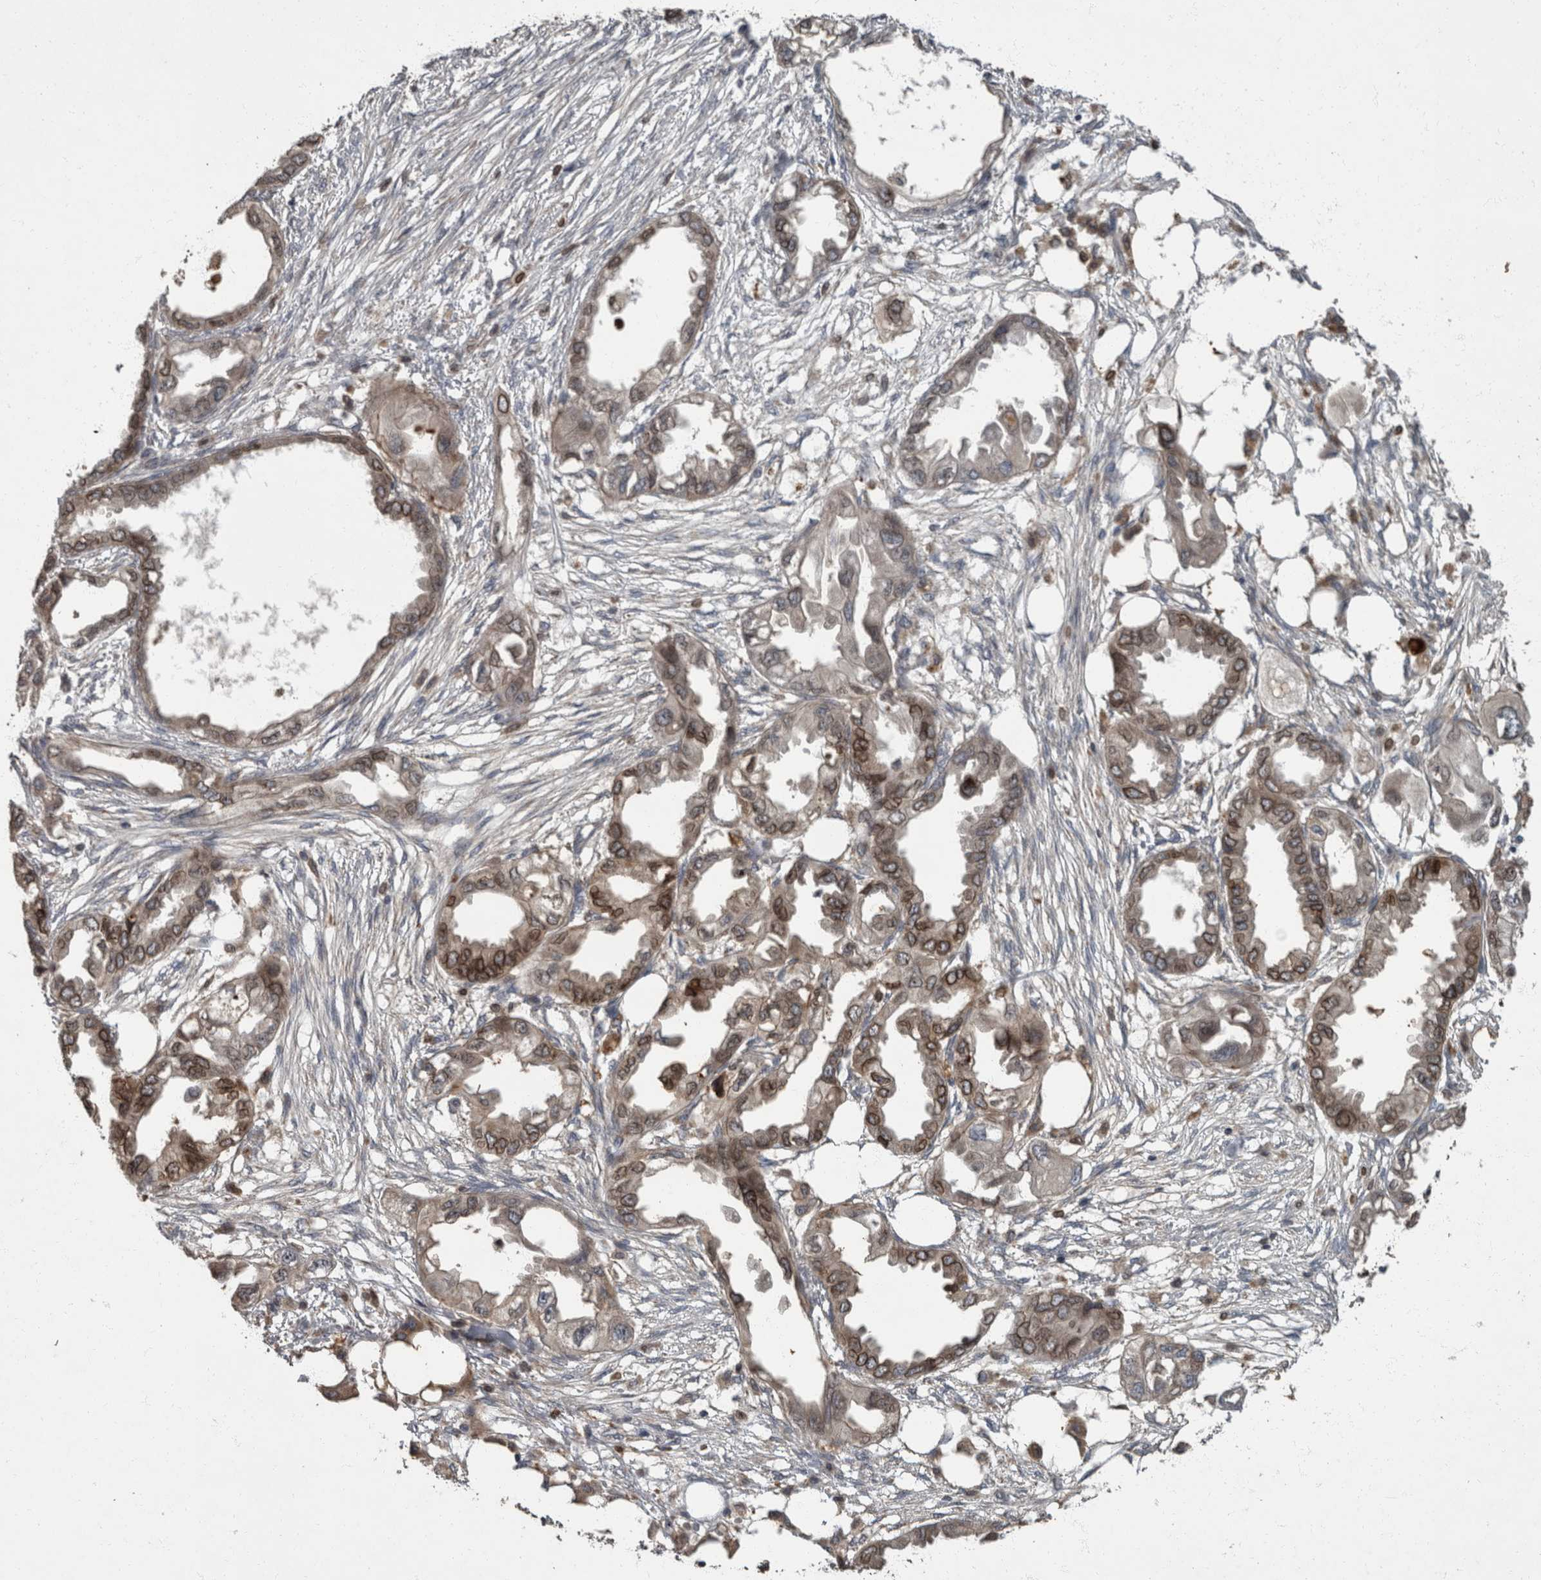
{"staining": {"intensity": "weak", "quantity": "25%-75%", "location": "cytoplasmic/membranous,nuclear"}, "tissue": "endometrial cancer", "cell_type": "Tumor cells", "image_type": "cancer", "snomed": [{"axis": "morphology", "description": "Adenocarcinoma, NOS"}, {"axis": "morphology", "description": "Adenocarcinoma, metastatic, NOS"}, {"axis": "topography", "description": "Adipose tissue"}, {"axis": "topography", "description": "Endometrium"}], "caption": "Immunohistochemical staining of human endometrial metastatic adenocarcinoma demonstrates low levels of weak cytoplasmic/membranous and nuclear staining in approximately 25%-75% of tumor cells. Using DAB (brown) and hematoxylin (blue) stains, captured at high magnification using brightfield microscopy.", "gene": "PPP1R3C", "patient": {"sex": "female", "age": 67}}